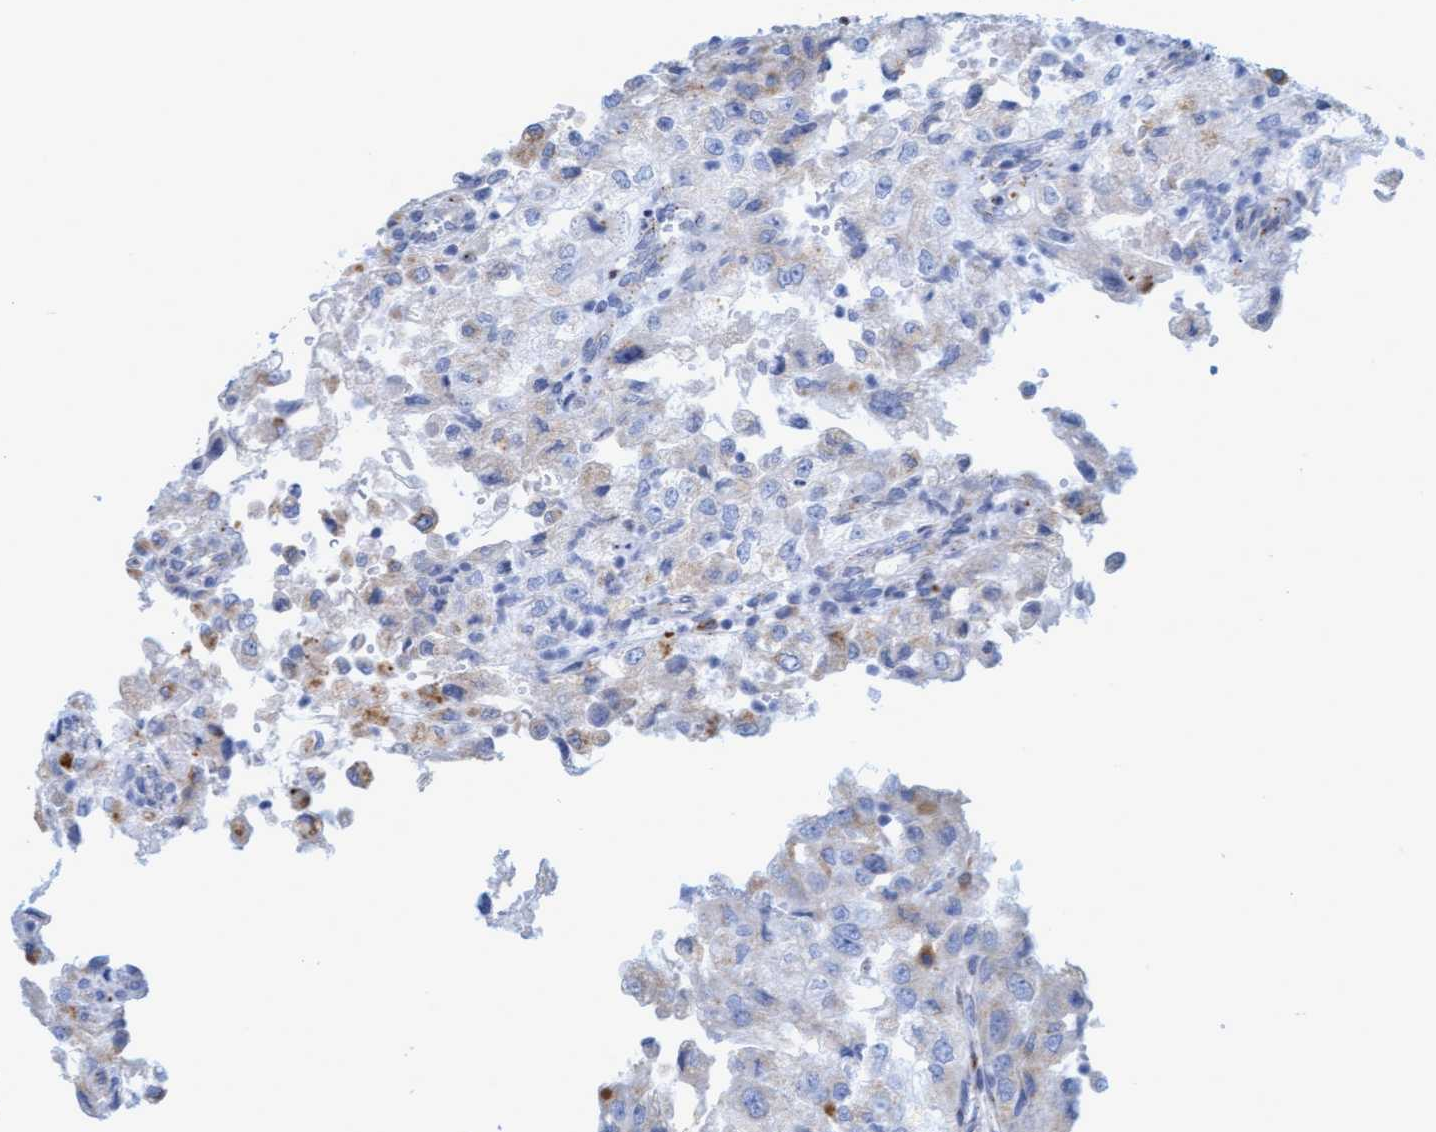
{"staining": {"intensity": "weak", "quantity": "<25%", "location": "cytoplasmic/membranous"}, "tissue": "renal cancer", "cell_type": "Tumor cells", "image_type": "cancer", "snomed": [{"axis": "morphology", "description": "Adenocarcinoma, NOS"}, {"axis": "topography", "description": "Kidney"}], "caption": "An IHC photomicrograph of renal adenocarcinoma is shown. There is no staining in tumor cells of renal adenocarcinoma.", "gene": "SGSH", "patient": {"sex": "female", "age": 54}}